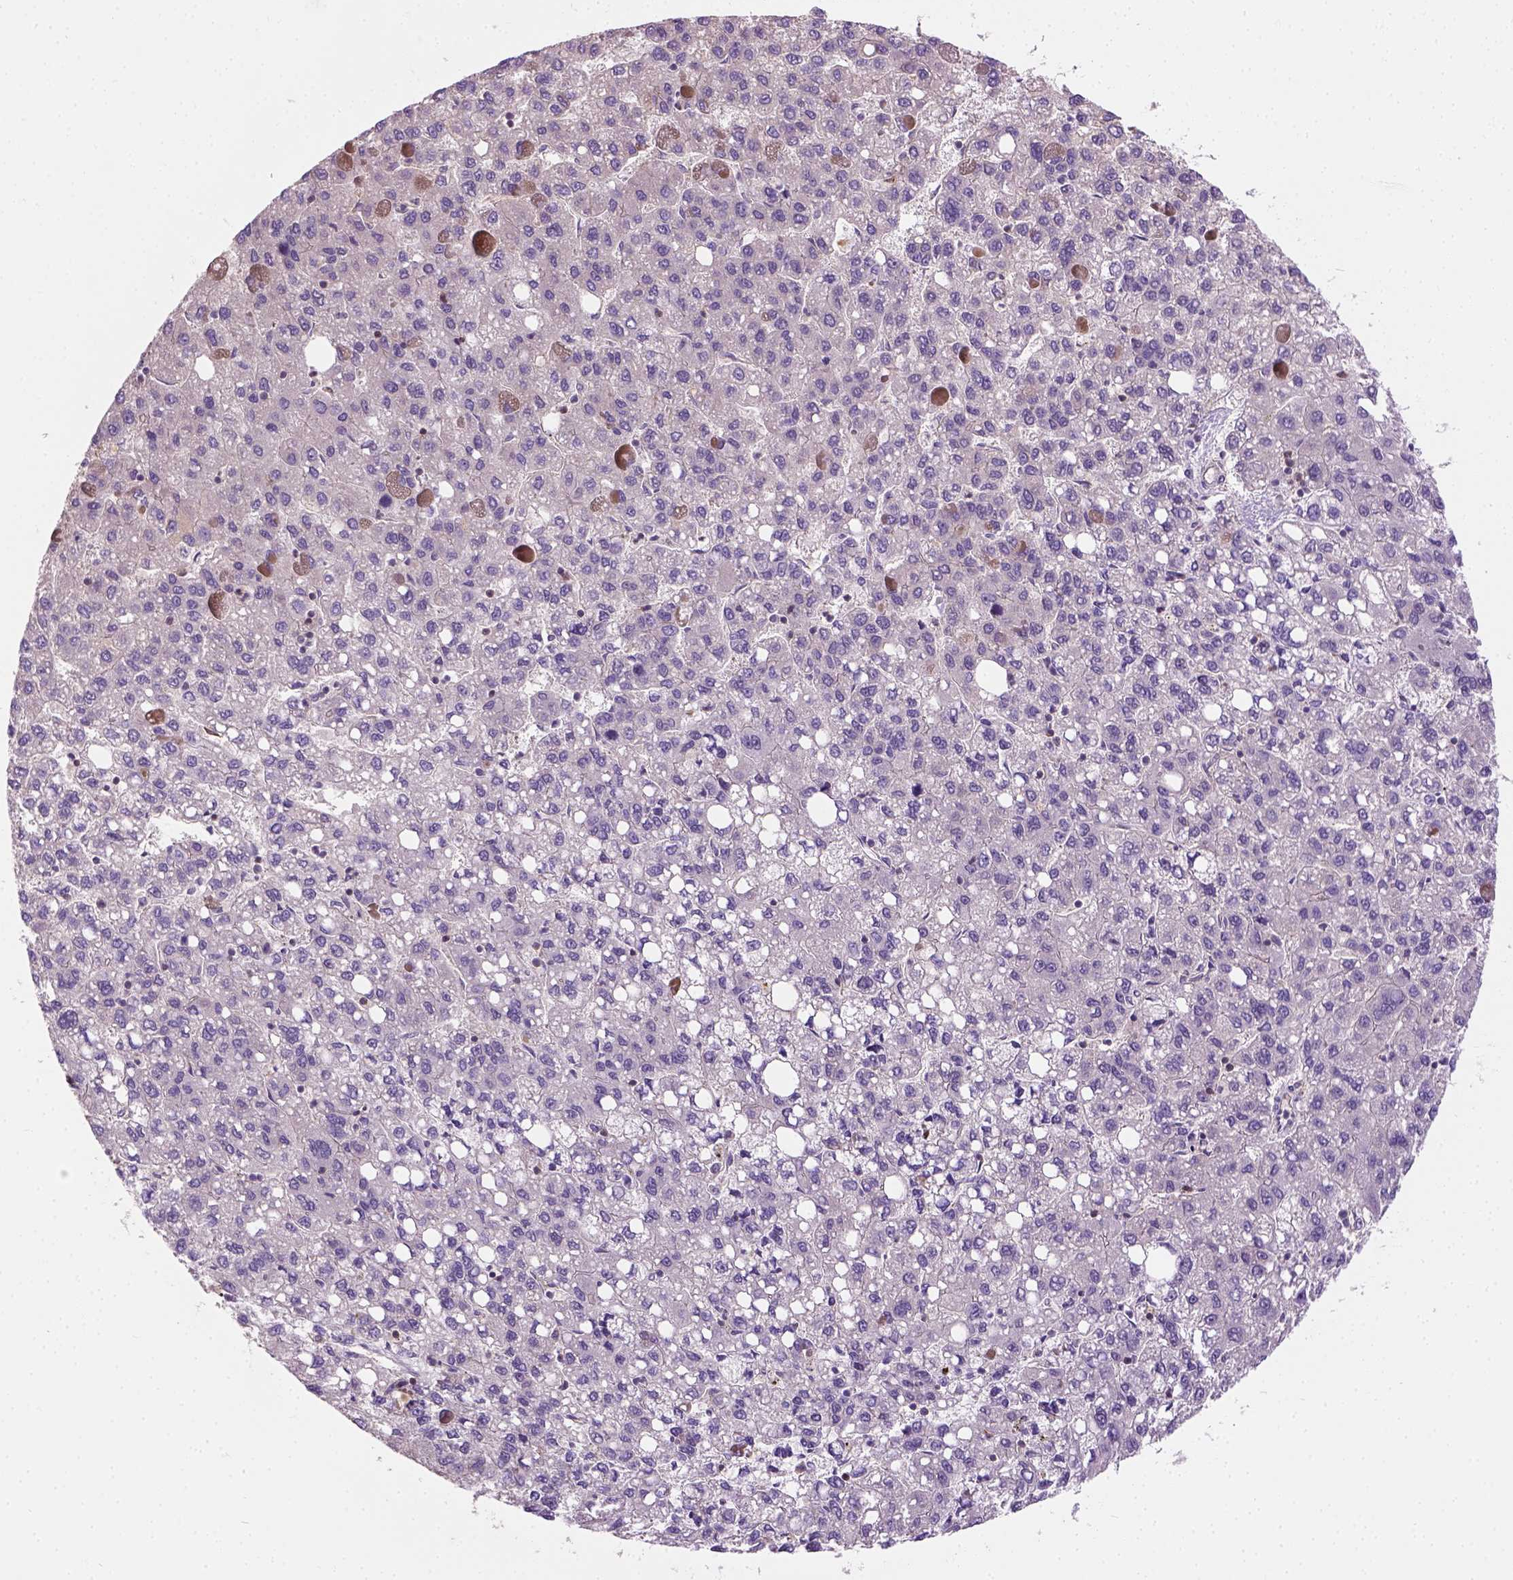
{"staining": {"intensity": "weak", "quantity": "25%-75%", "location": "cytoplasmic/membranous"}, "tissue": "liver cancer", "cell_type": "Tumor cells", "image_type": "cancer", "snomed": [{"axis": "morphology", "description": "Carcinoma, Hepatocellular, NOS"}, {"axis": "topography", "description": "Liver"}], "caption": "Liver hepatocellular carcinoma stained for a protein demonstrates weak cytoplasmic/membranous positivity in tumor cells. (DAB (3,3'-diaminobenzidine) IHC with brightfield microscopy, high magnification).", "gene": "CRACR2A", "patient": {"sex": "female", "age": 82}}